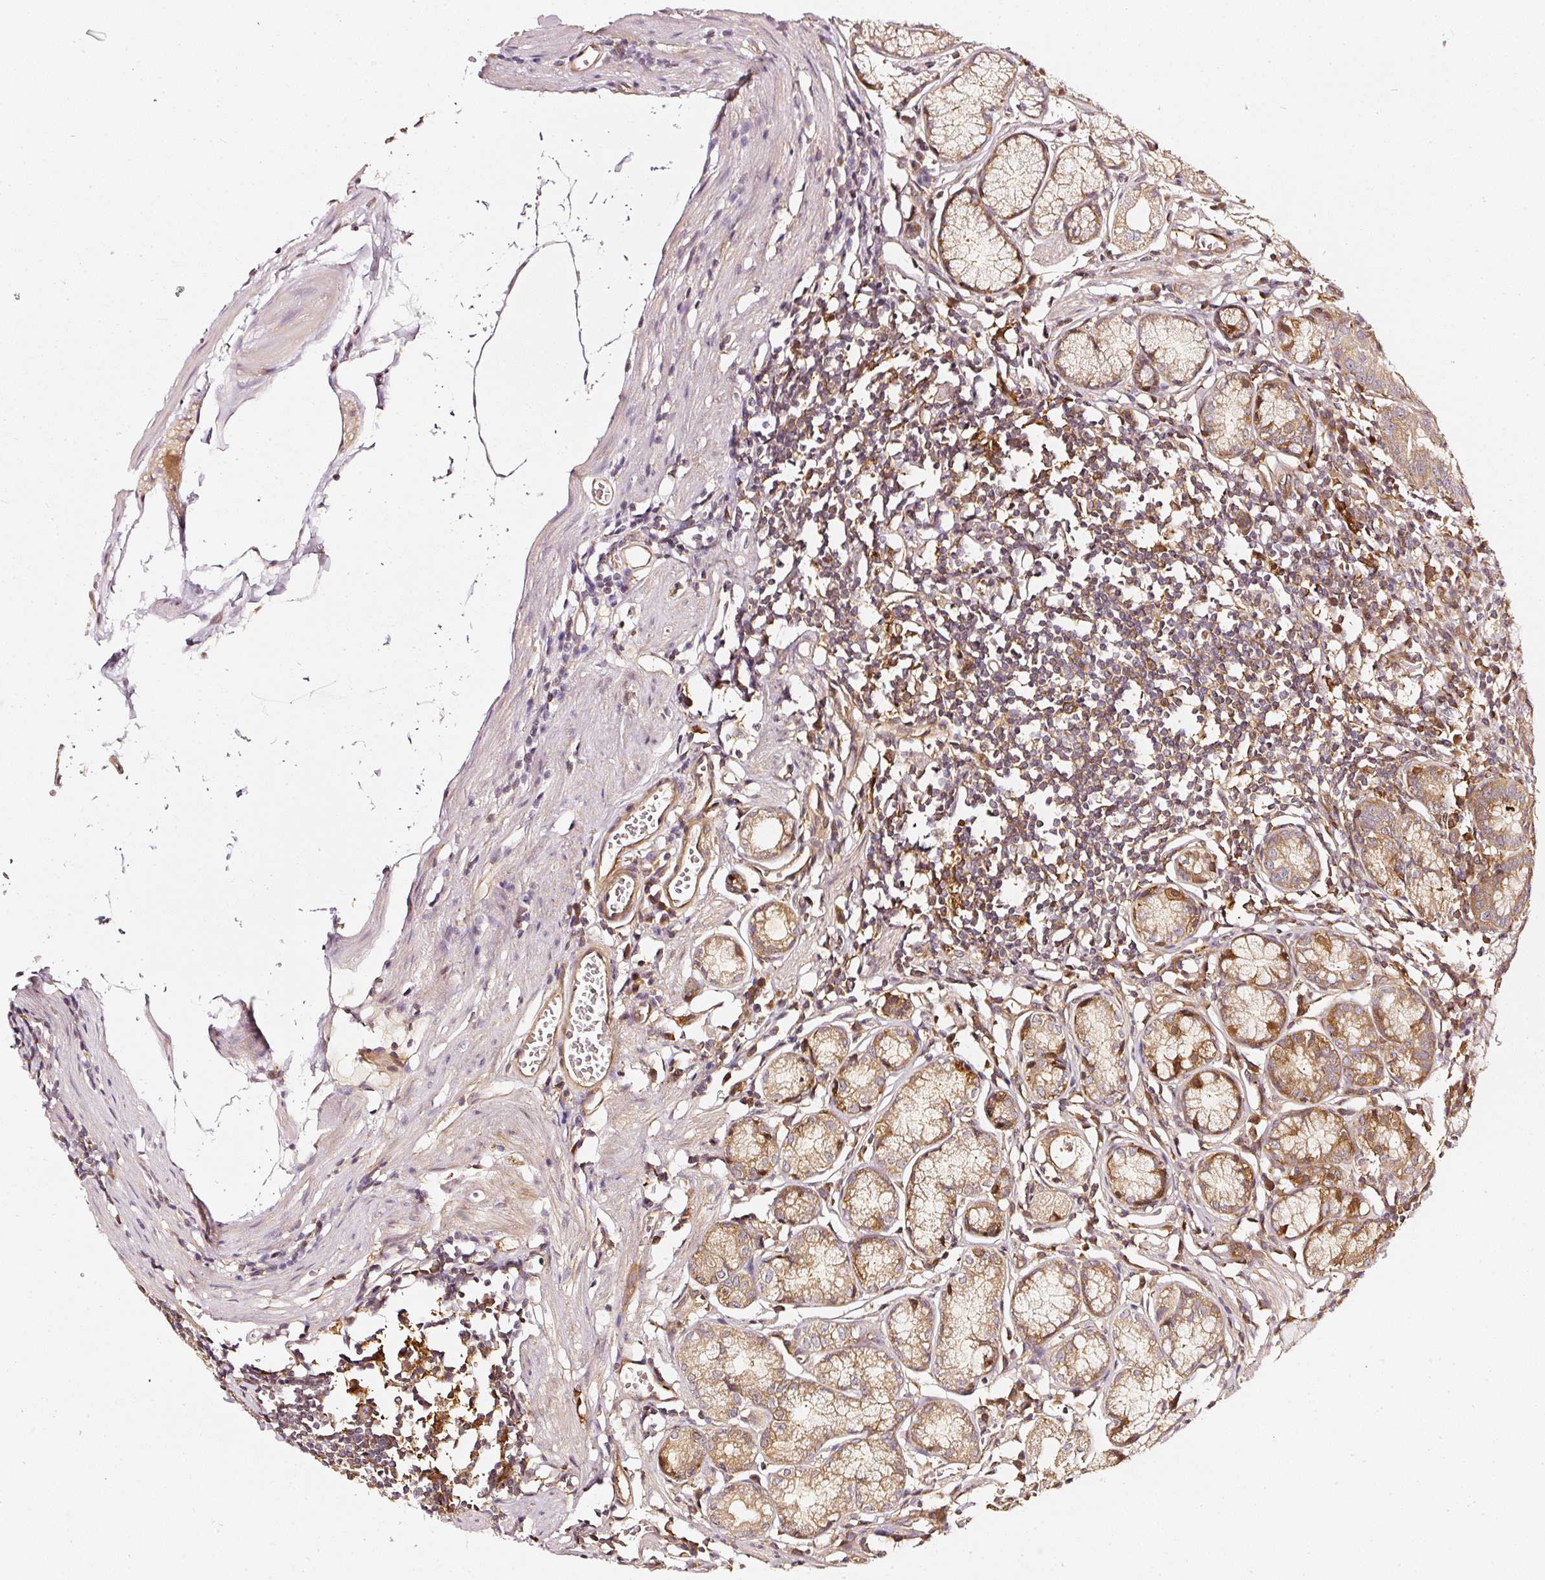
{"staining": {"intensity": "moderate", "quantity": ">75%", "location": "cytoplasmic/membranous"}, "tissue": "stomach", "cell_type": "Glandular cells", "image_type": "normal", "snomed": [{"axis": "morphology", "description": "Normal tissue, NOS"}, {"axis": "topography", "description": "Stomach"}], "caption": "Immunohistochemical staining of normal stomach exhibits medium levels of moderate cytoplasmic/membranous staining in approximately >75% of glandular cells. The protein of interest is stained brown, and the nuclei are stained in blue (DAB (3,3'-diaminobenzidine) IHC with brightfield microscopy, high magnification).", "gene": "ASMTL", "patient": {"sex": "male", "age": 55}}